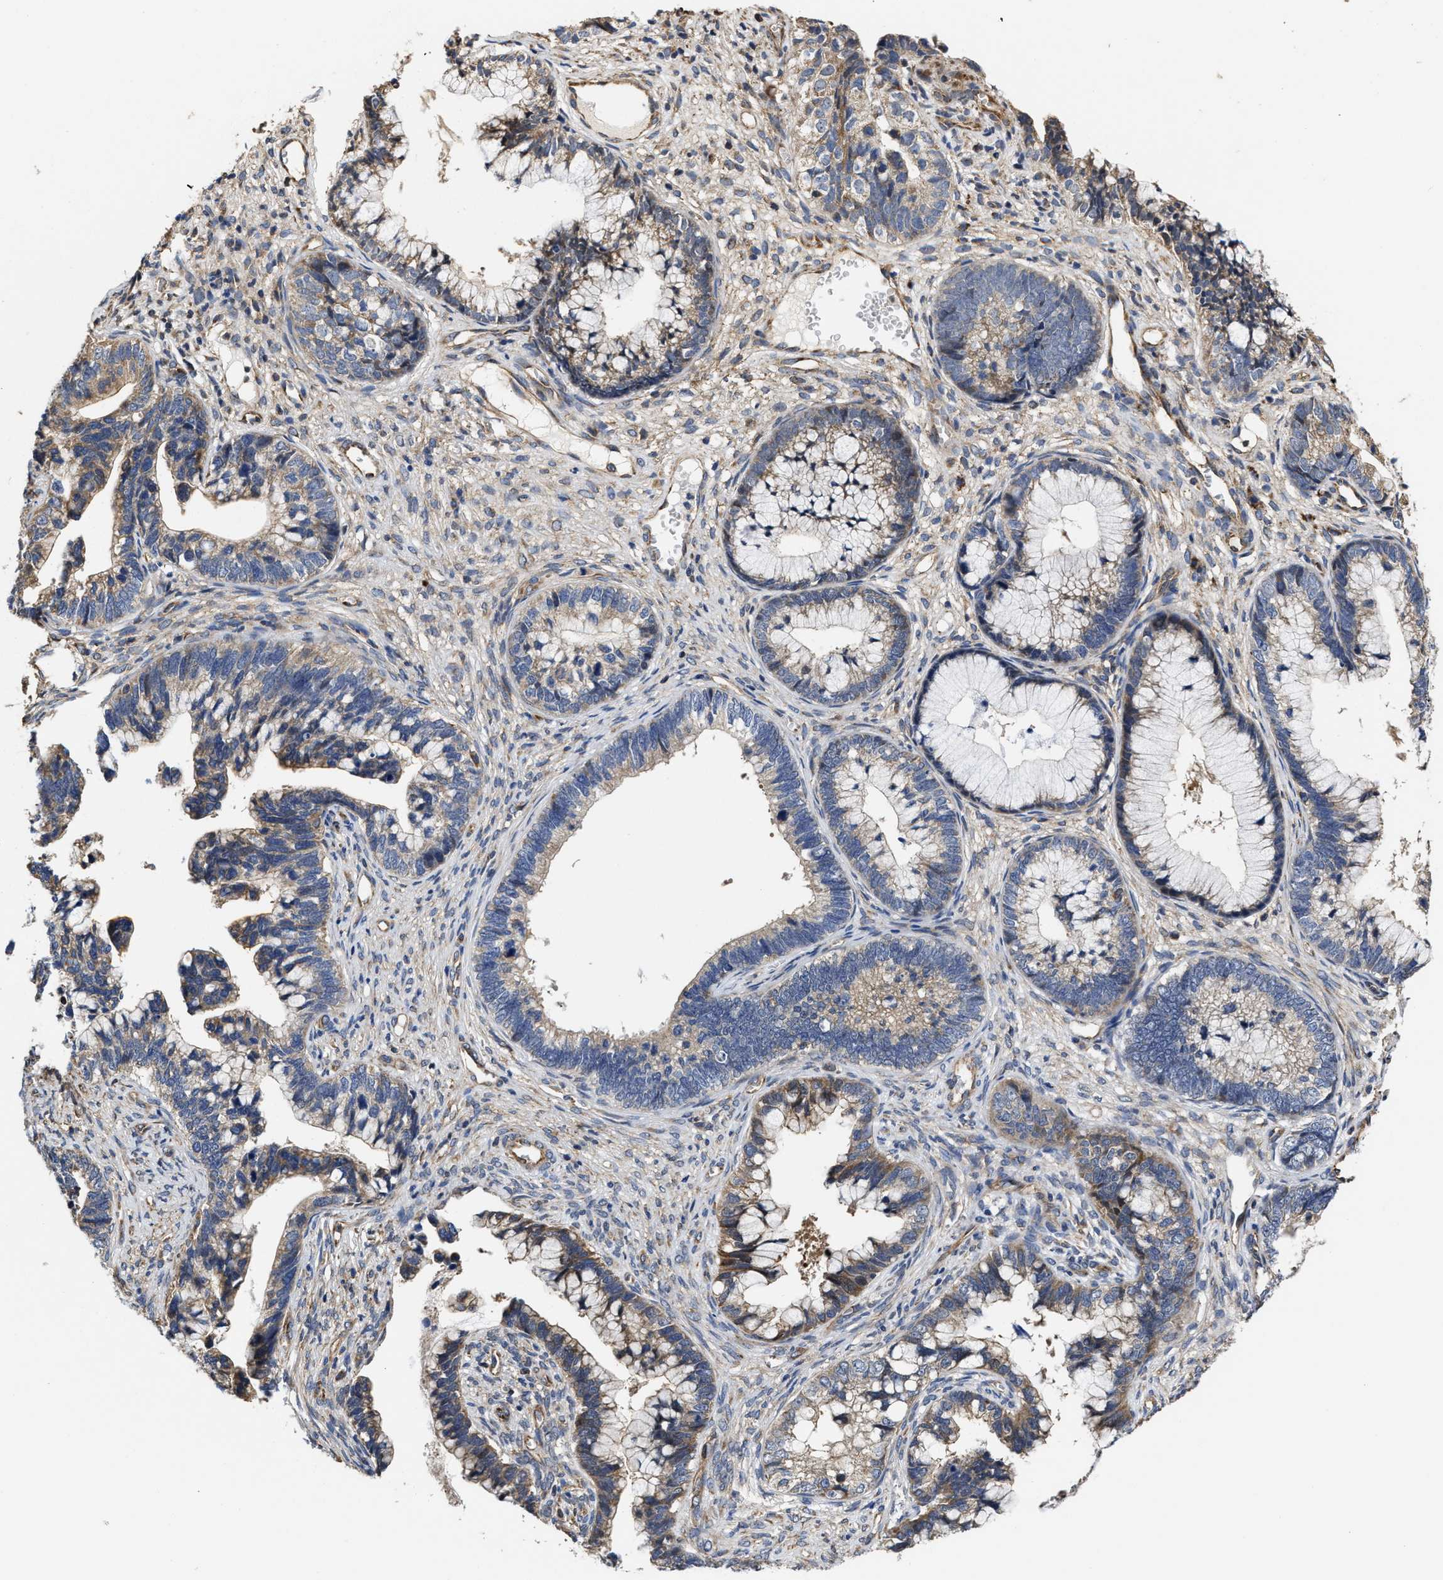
{"staining": {"intensity": "weak", "quantity": "25%-75%", "location": "cytoplasmic/membranous"}, "tissue": "cervical cancer", "cell_type": "Tumor cells", "image_type": "cancer", "snomed": [{"axis": "morphology", "description": "Adenocarcinoma, NOS"}, {"axis": "topography", "description": "Cervix"}], "caption": "This is an image of immunohistochemistry (IHC) staining of cervical cancer, which shows weak positivity in the cytoplasmic/membranous of tumor cells.", "gene": "TRAF6", "patient": {"sex": "female", "age": 44}}